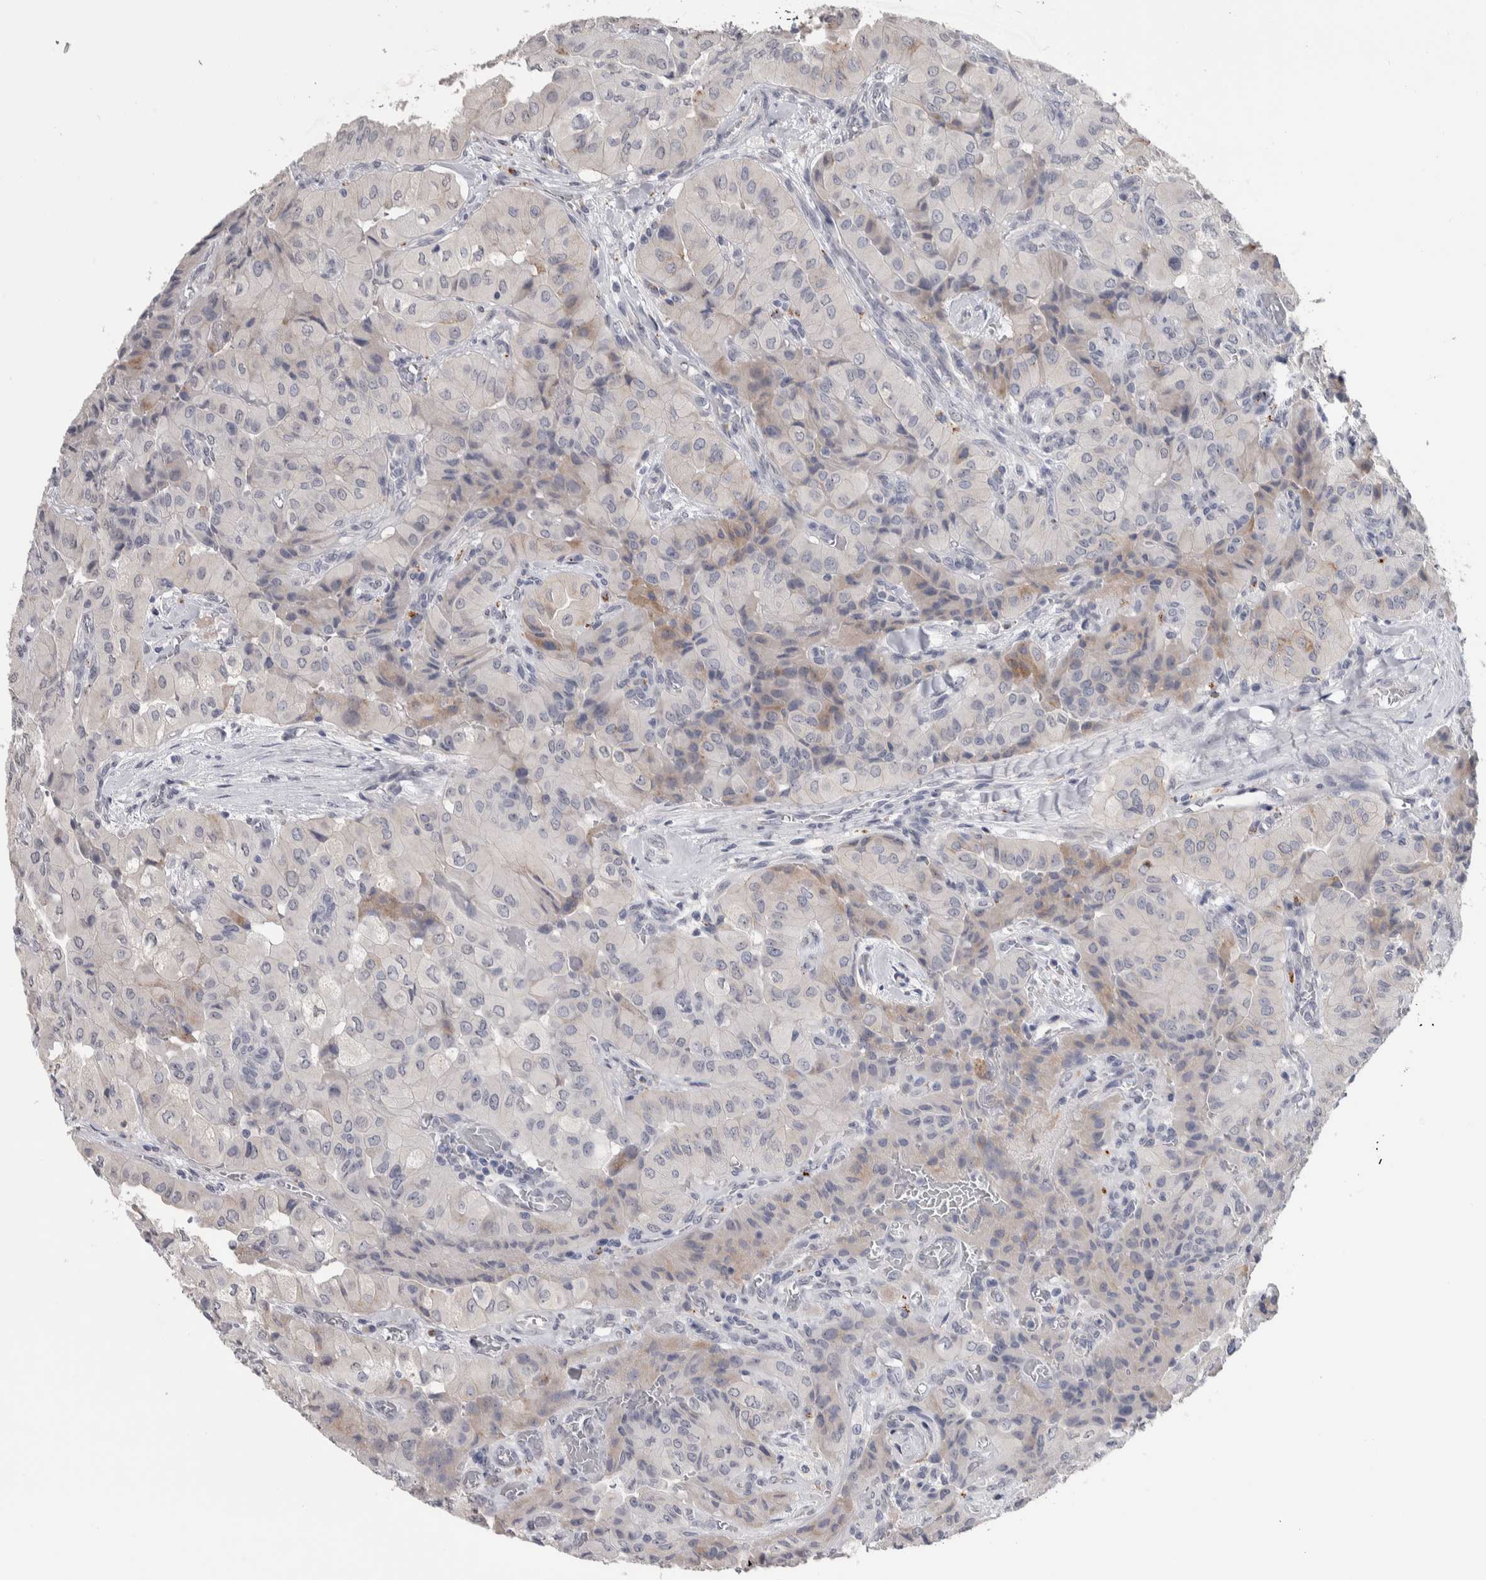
{"staining": {"intensity": "weak", "quantity": "<25%", "location": "cytoplasmic/membranous"}, "tissue": "thyroid cancer", "cell_type": "Tumor cells", "image_type": "cancer", "snomed": [{"axis": "morphology", "description": "Papillary adenocarcinoma, NOS"}, {"axis": "topography", "description": "Thyroid gland"}], "caption": "Tumor cells show no significant protein staining in thyroid papillary adenocarcinoma.", "gene": "TMEM102", "patient": {"sex": "female", "age": 59}}